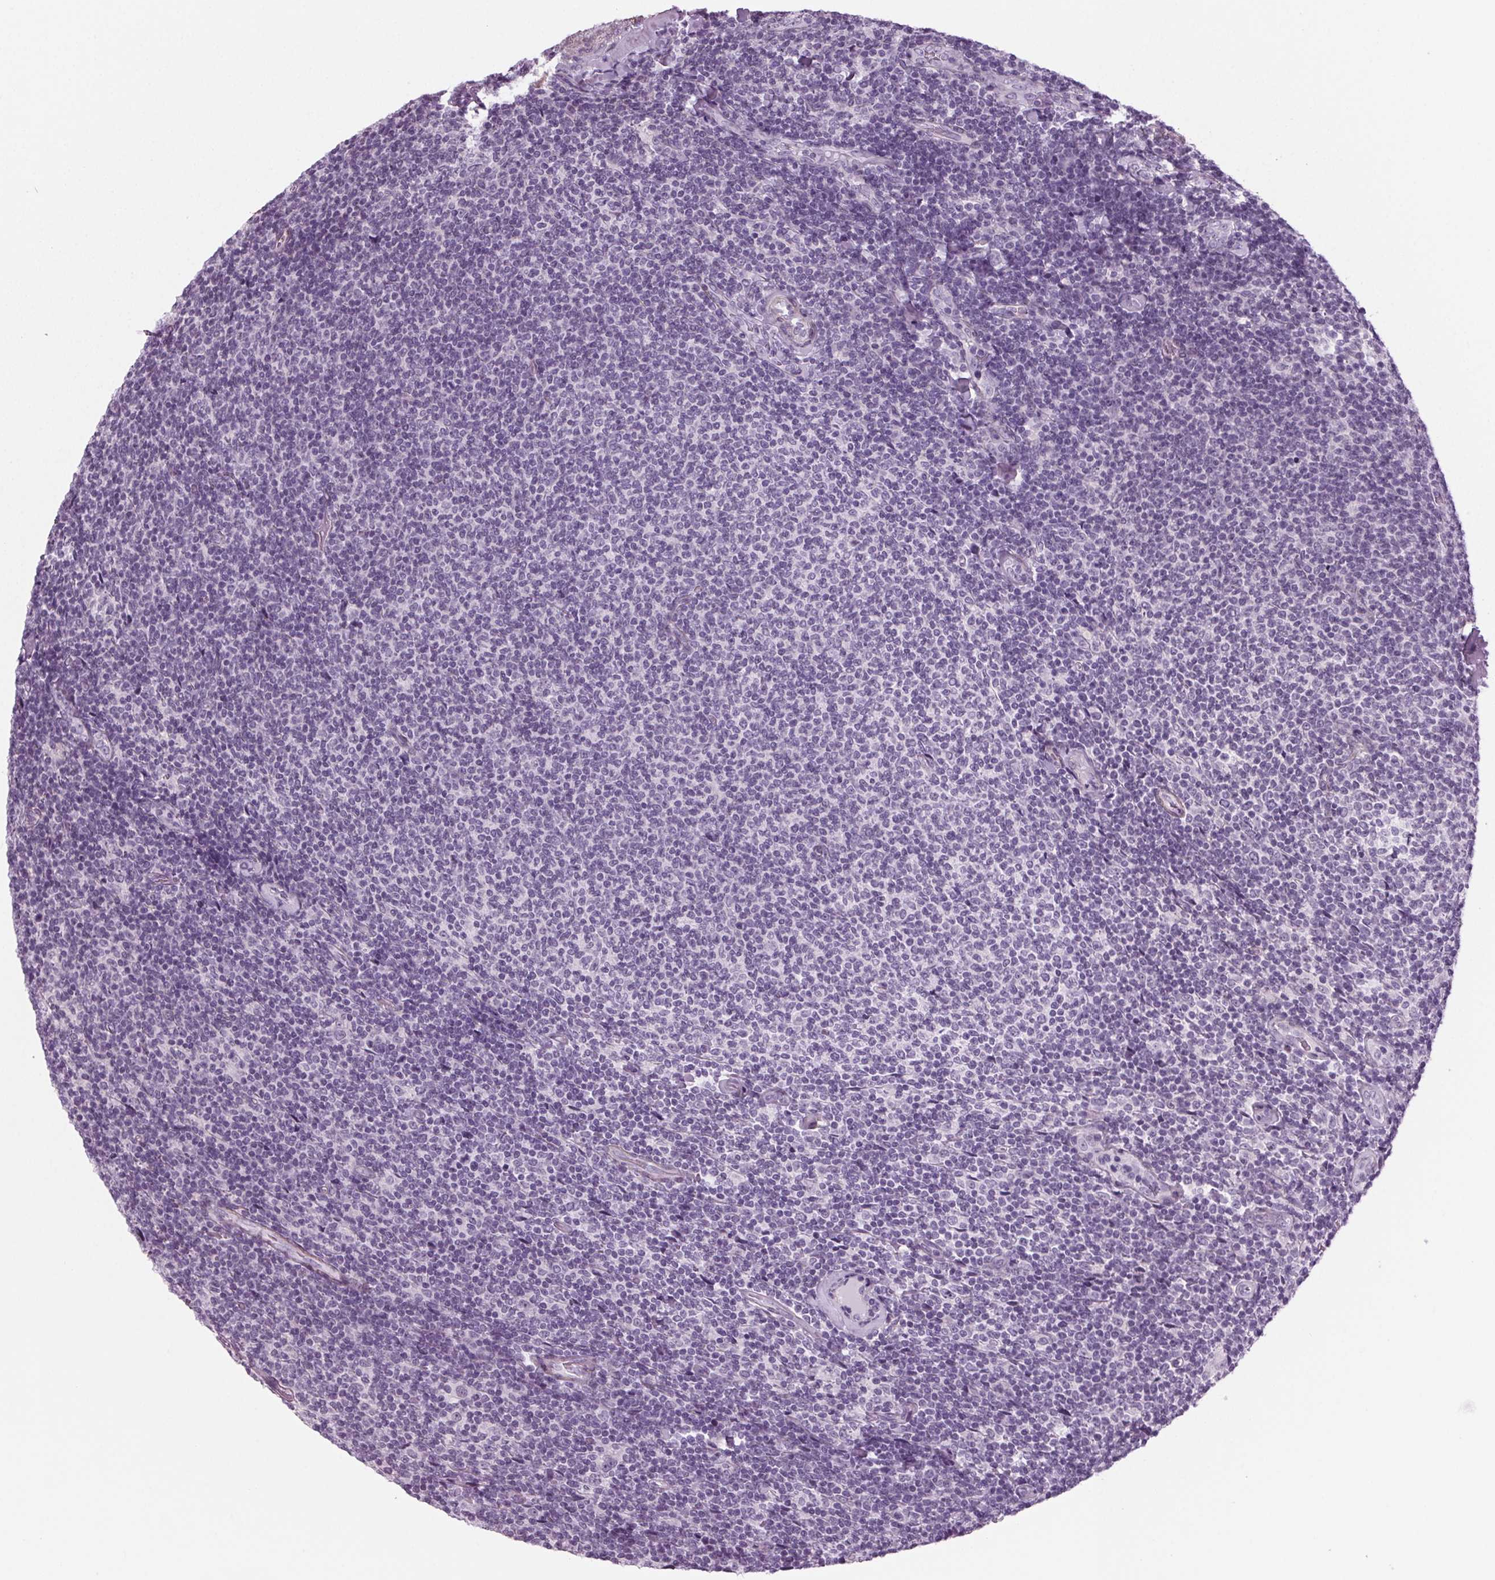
{"staining": {"intensity": "negative", "quantity": "none", "location": "none"}, "tissue": "lymphoma", "cell_type": "Tumor cells", "image_type": "cancer", "snomed": [{"axis": "morphology", "description": "Malignant lymphoma, non-Hodgkin's type, Low grade"}, {"axis": "topography", "description": "Lymph node"}], "caption": "This is a image of immunohistochemistry (IHC) staining of low-grade malignant lymphoma, non-Hodgkin's type, which shows no expression in tumor cells. (DAB immunohistochemistry (IHC) with hematoxylin counter stain).", "gene": "BHLHE22", "patient": {"sex": "male", "age": 52}}